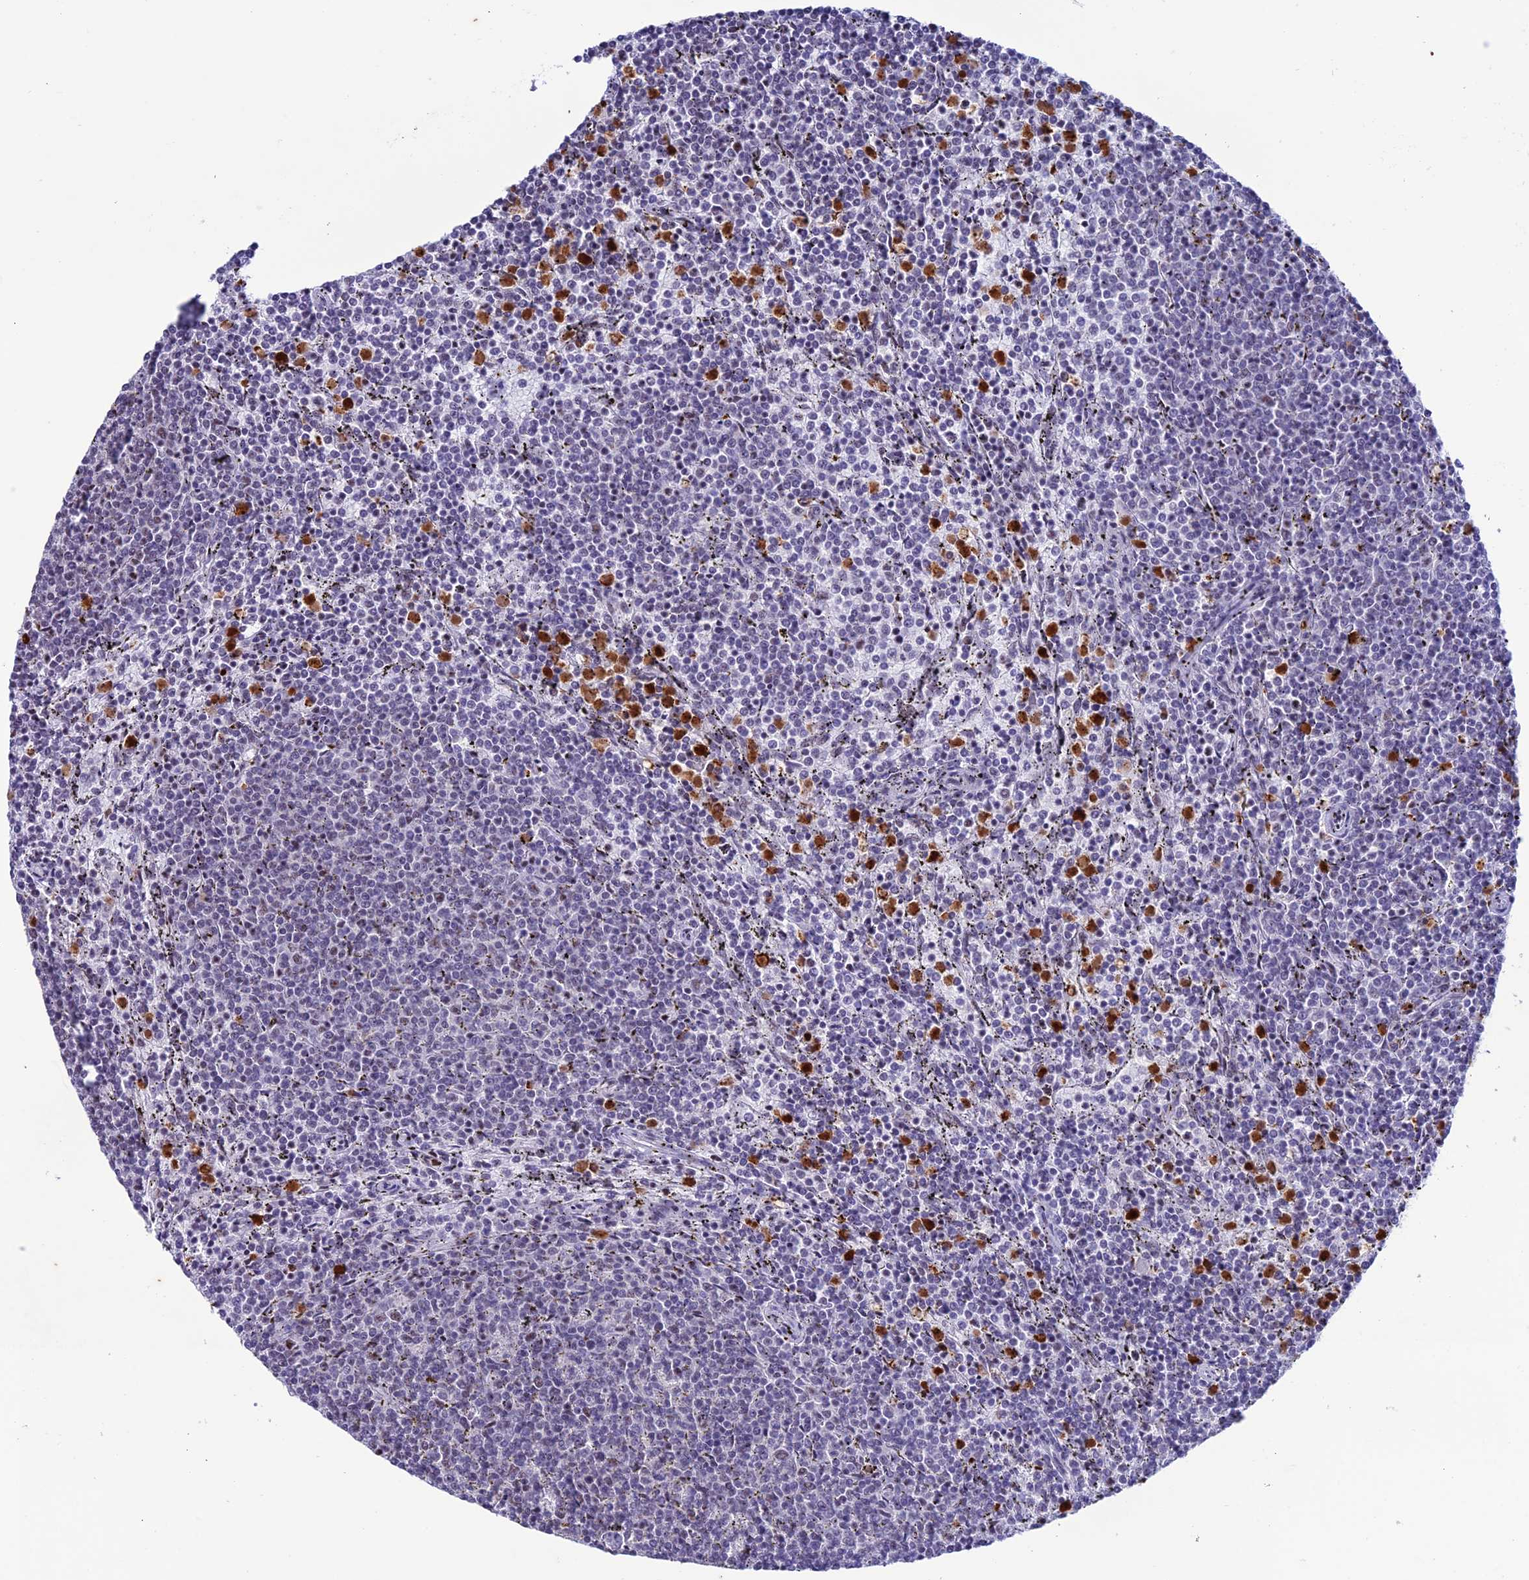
{"staining": {"intensity": "negative", "quantity": "none", "location": "none"}, "tissue": "lymphoma", "cell_type": "Tumor cells", "image_type": "cancer", "snomed": [{"axis": "morphology", "description": "Malignant lymphoma, non-Hodgkin's type, Low grade"}, {"axis": "topography", "description": "Spleen"}], "caption": "Protein analysis of malignant lymphoma, non-Hodgkin's type (low-grade) shows no significant positivity in tumor cells.", "gene": "MFSD2B", "patient": {"sex": "female", "age": 50}}